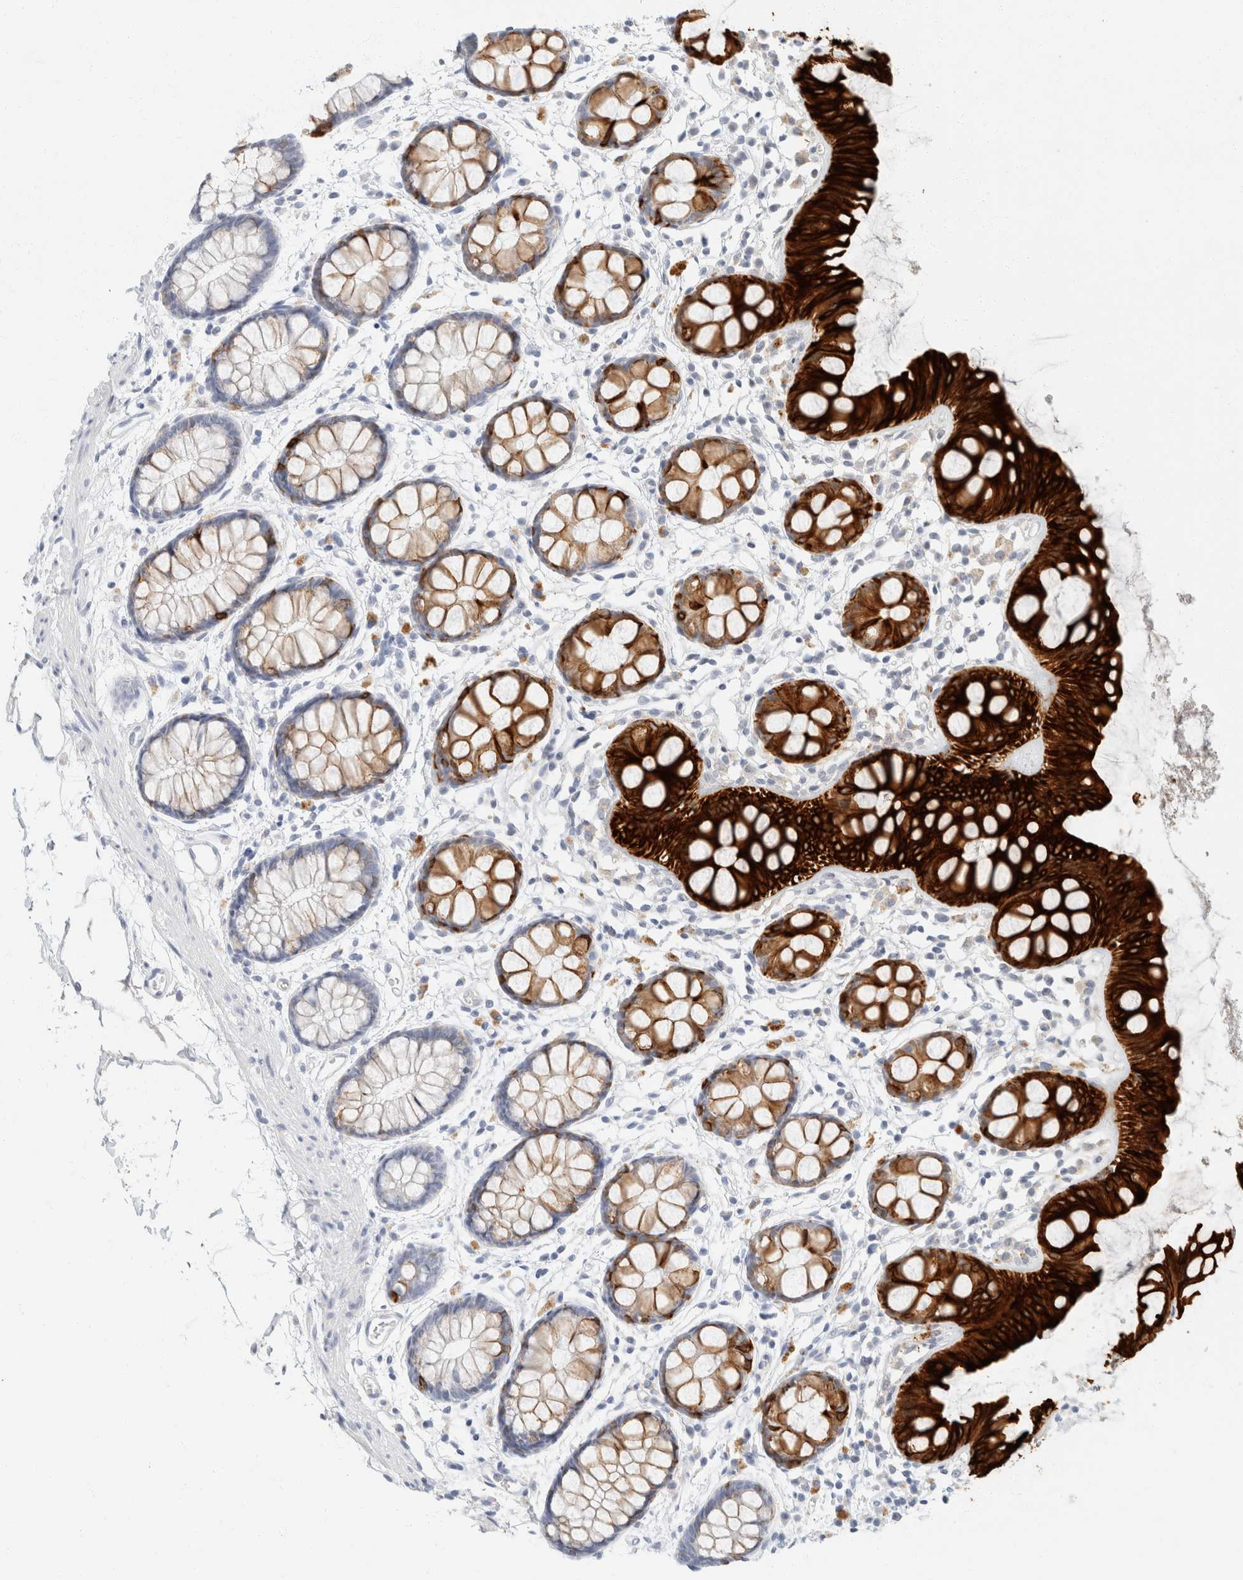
{"staining": {"intensity": "strong", "quantity": ">75%", "location": "cytoplasmic/membranous"}, "tissue": "rectum", "cell_type": "Glandular cells", "image_type": "normal", "snomed": [{"axis": "morphology", "description": "Normal tissue, NOS"}, {"axis": "topography", "description": "Rectum"}], "caption": "Immunohistochemistry (DAB) staining of unremarkable rectum displays strong cytoplasmic/membranous protein staining in approximately >75% of glandular cells.", "gene": "KRT20", "patient": {"sex": "female", "age": 66}}